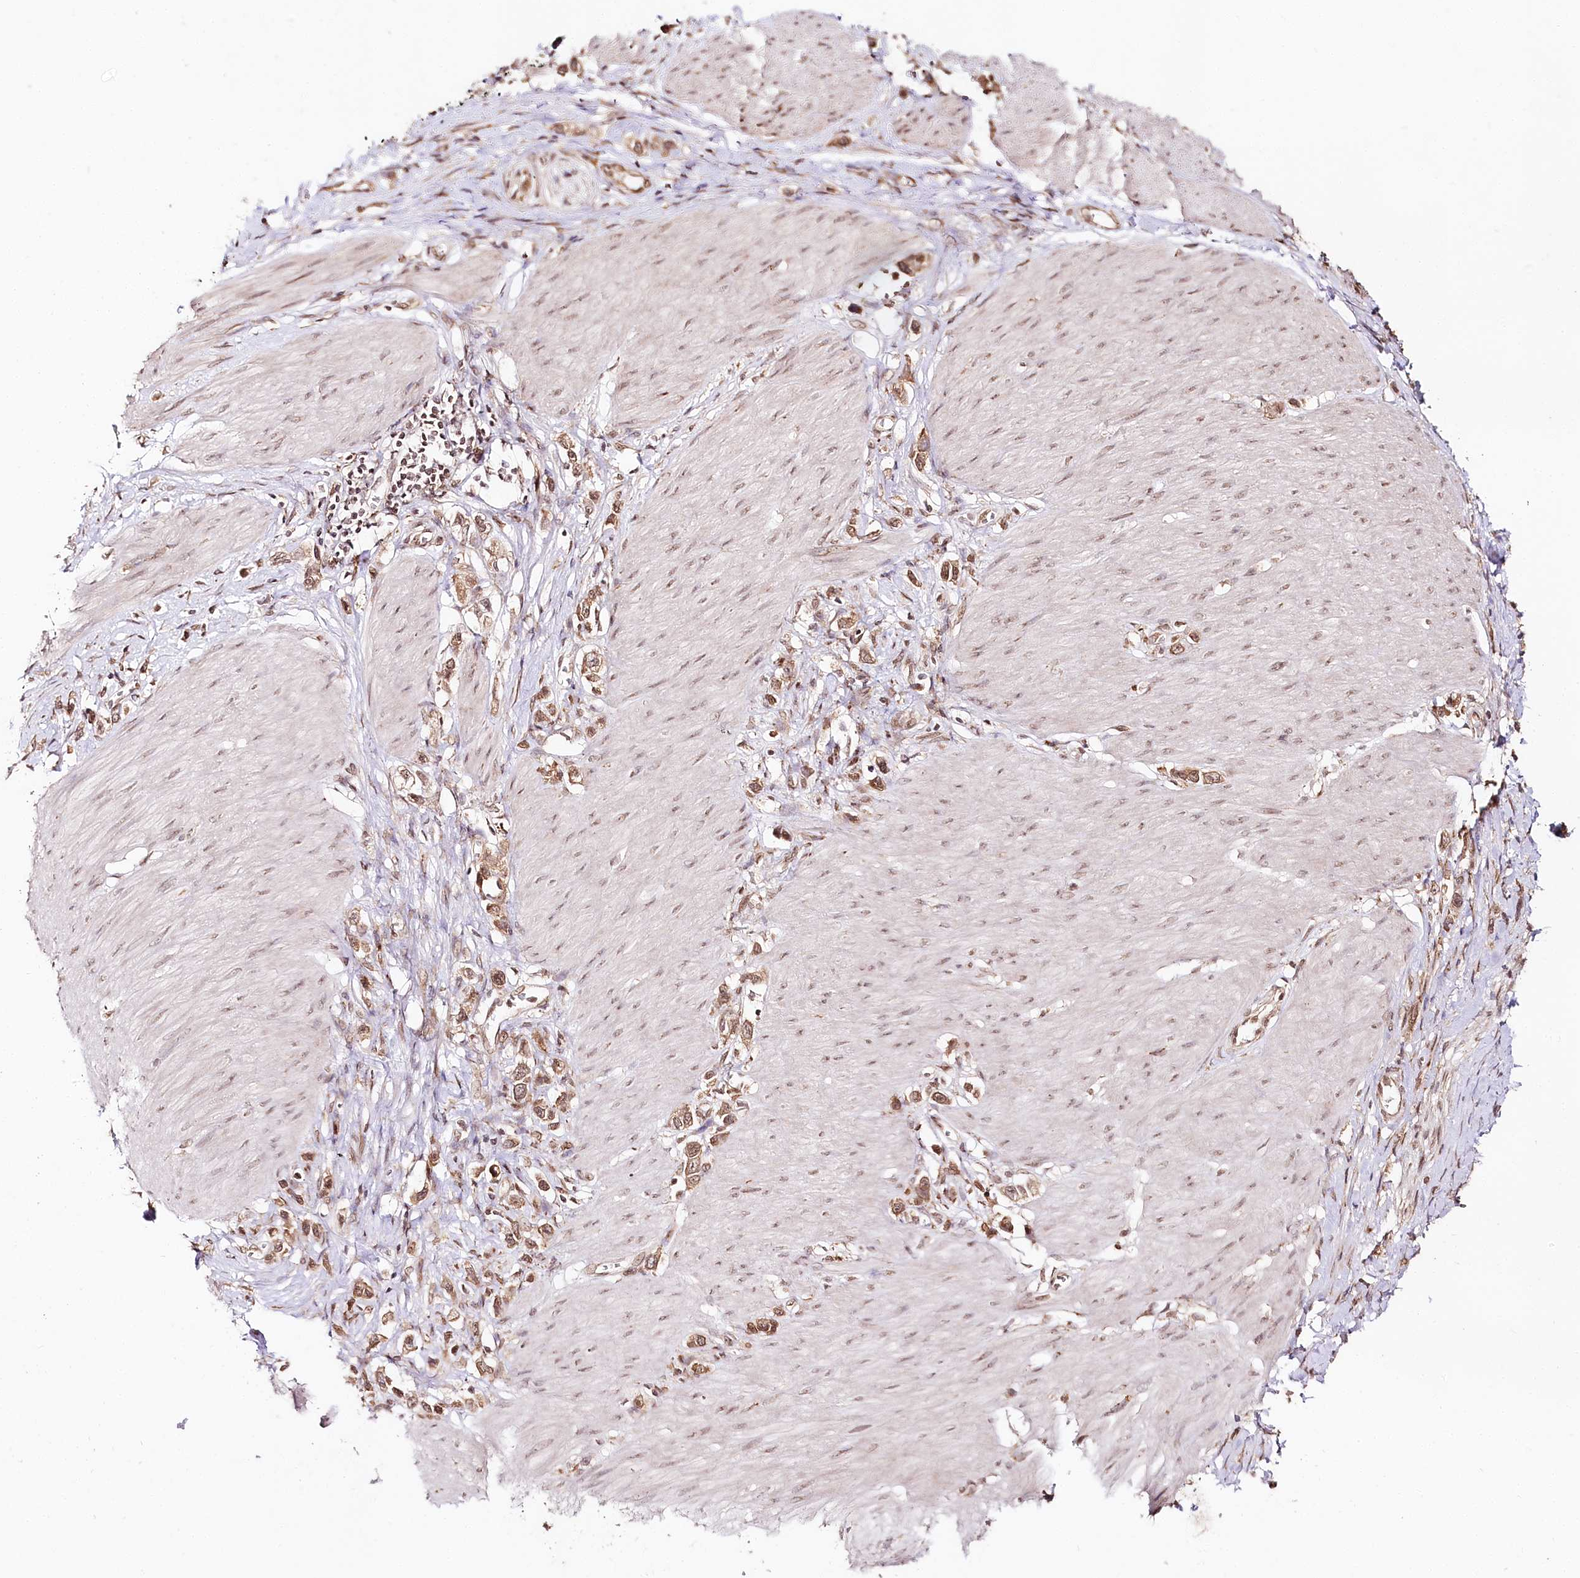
{"staining": {"intensity": "moderate", "quantity": ">75%", "location": "cytoplasmic/membranous,nuclear"}, "tissue": "stomach cancer", "cell_type": "Tumor cells", "image_type": "cancer", "snomed": [{"axis": "morphology", "description": "Normal tissue, NOS"}, {"axis": "morphology", "description": "Adenocarcinoma, NOS"}, {"axis": "topography", "description": "Stomach, upper"}, {"axis": "topography", "description": "Stomach"}], "caption": "A brown stain highlights moderate cytoplasmic/membranous and nuclear staining of a protein in human stomach cancer (adenocarcinoma) tumor cells.", "gene": "ENSG00000144785", "patient": {"sex": "female", "age": 65}}